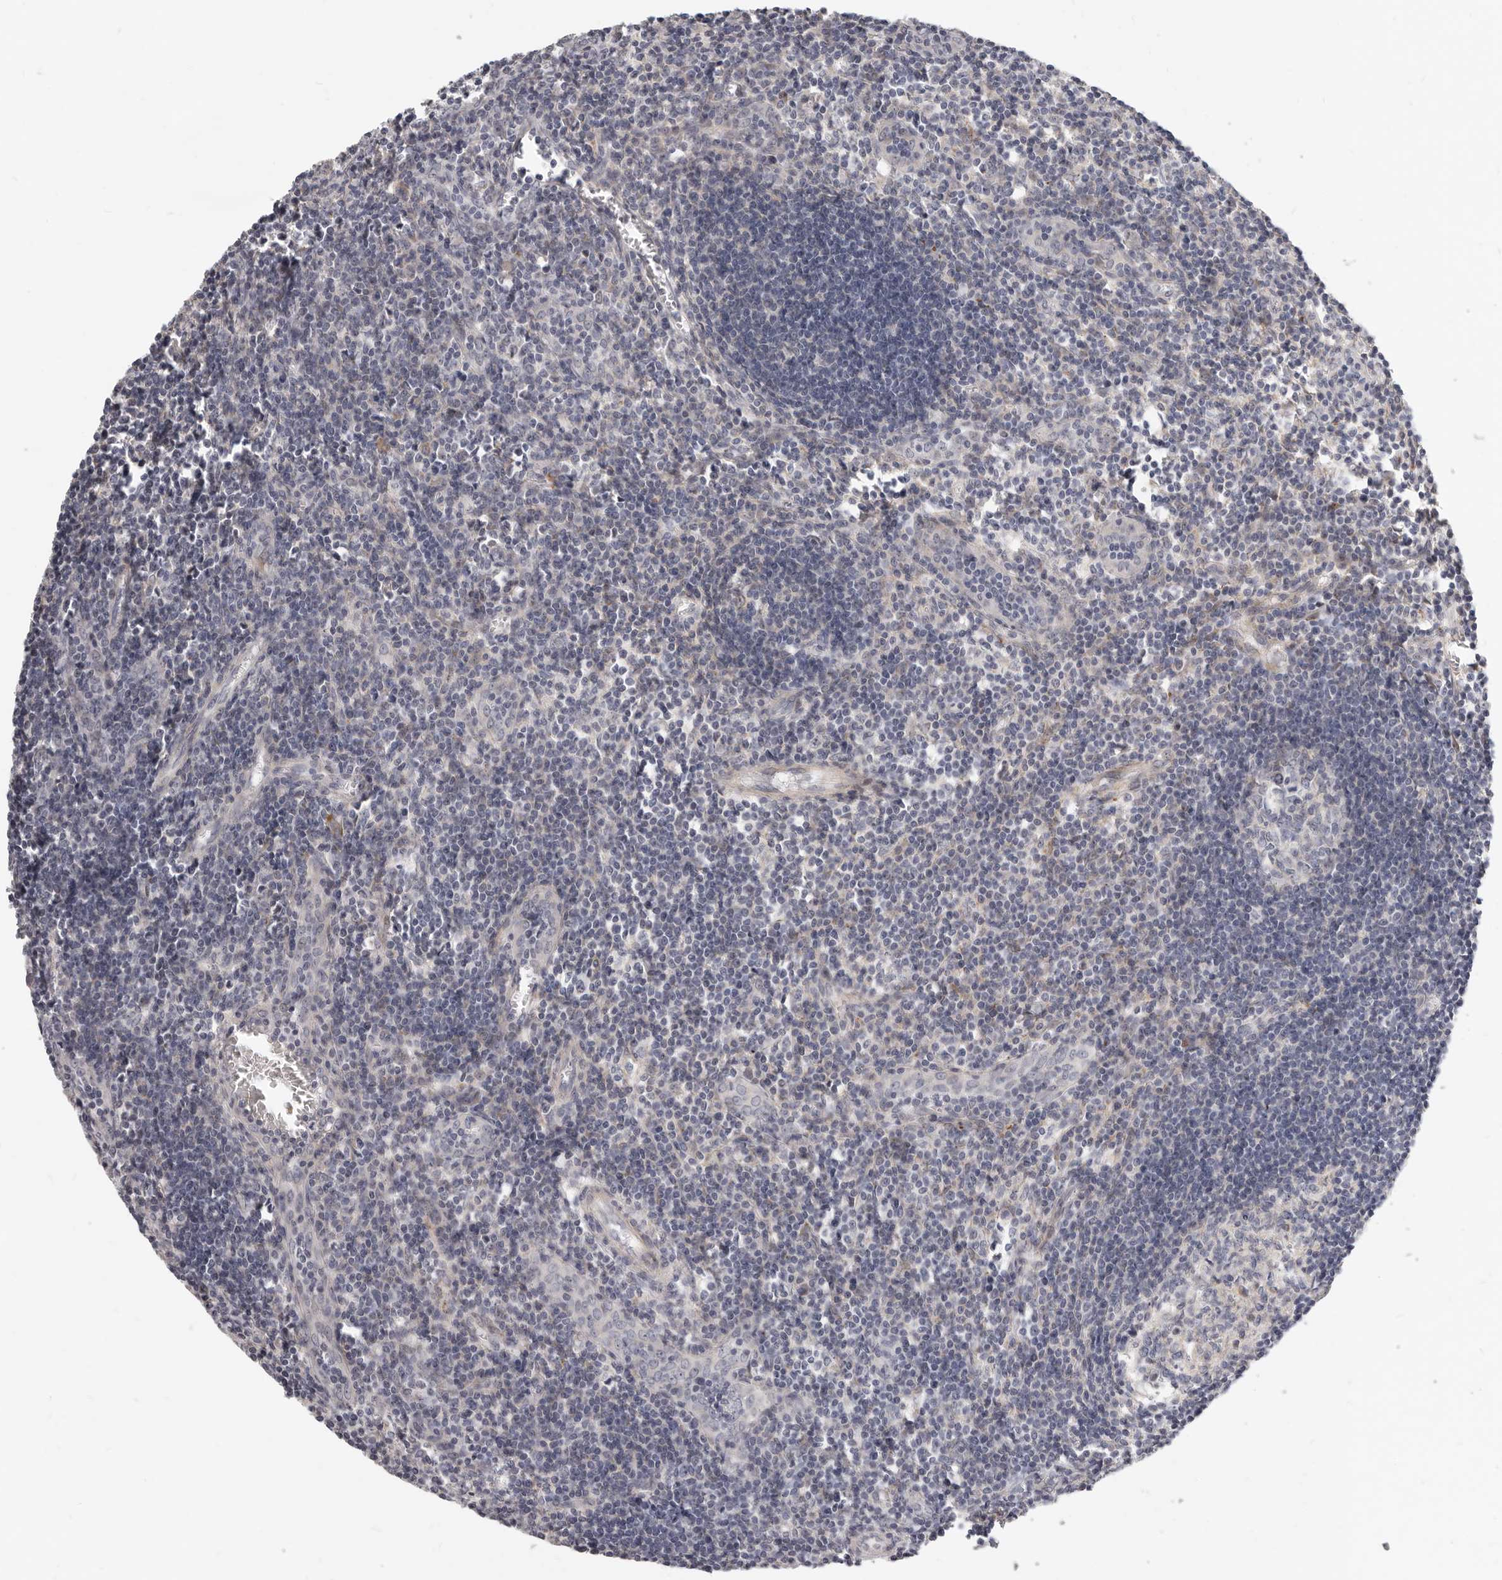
{"staining": {"intensity": "negative", "quantity": "none", "location": "none"}, "tissue": "lymph node", "cell_type": "Germinal center cells", "image_type": "normal", "snomed": [{"axis": "morphology", "description": "Normal tissue, NOS"}, {"axis": "morphology", "description": "Malignant melanoma, Metastatic site"}, {"axis": "topography", "description": "Lymph node"}], "caption": "Micrograph shows no protein expression in germinal center cells of benign lymph node.", "gene": "MICALL2", "patient": {"sex": "male", "age": 41}}